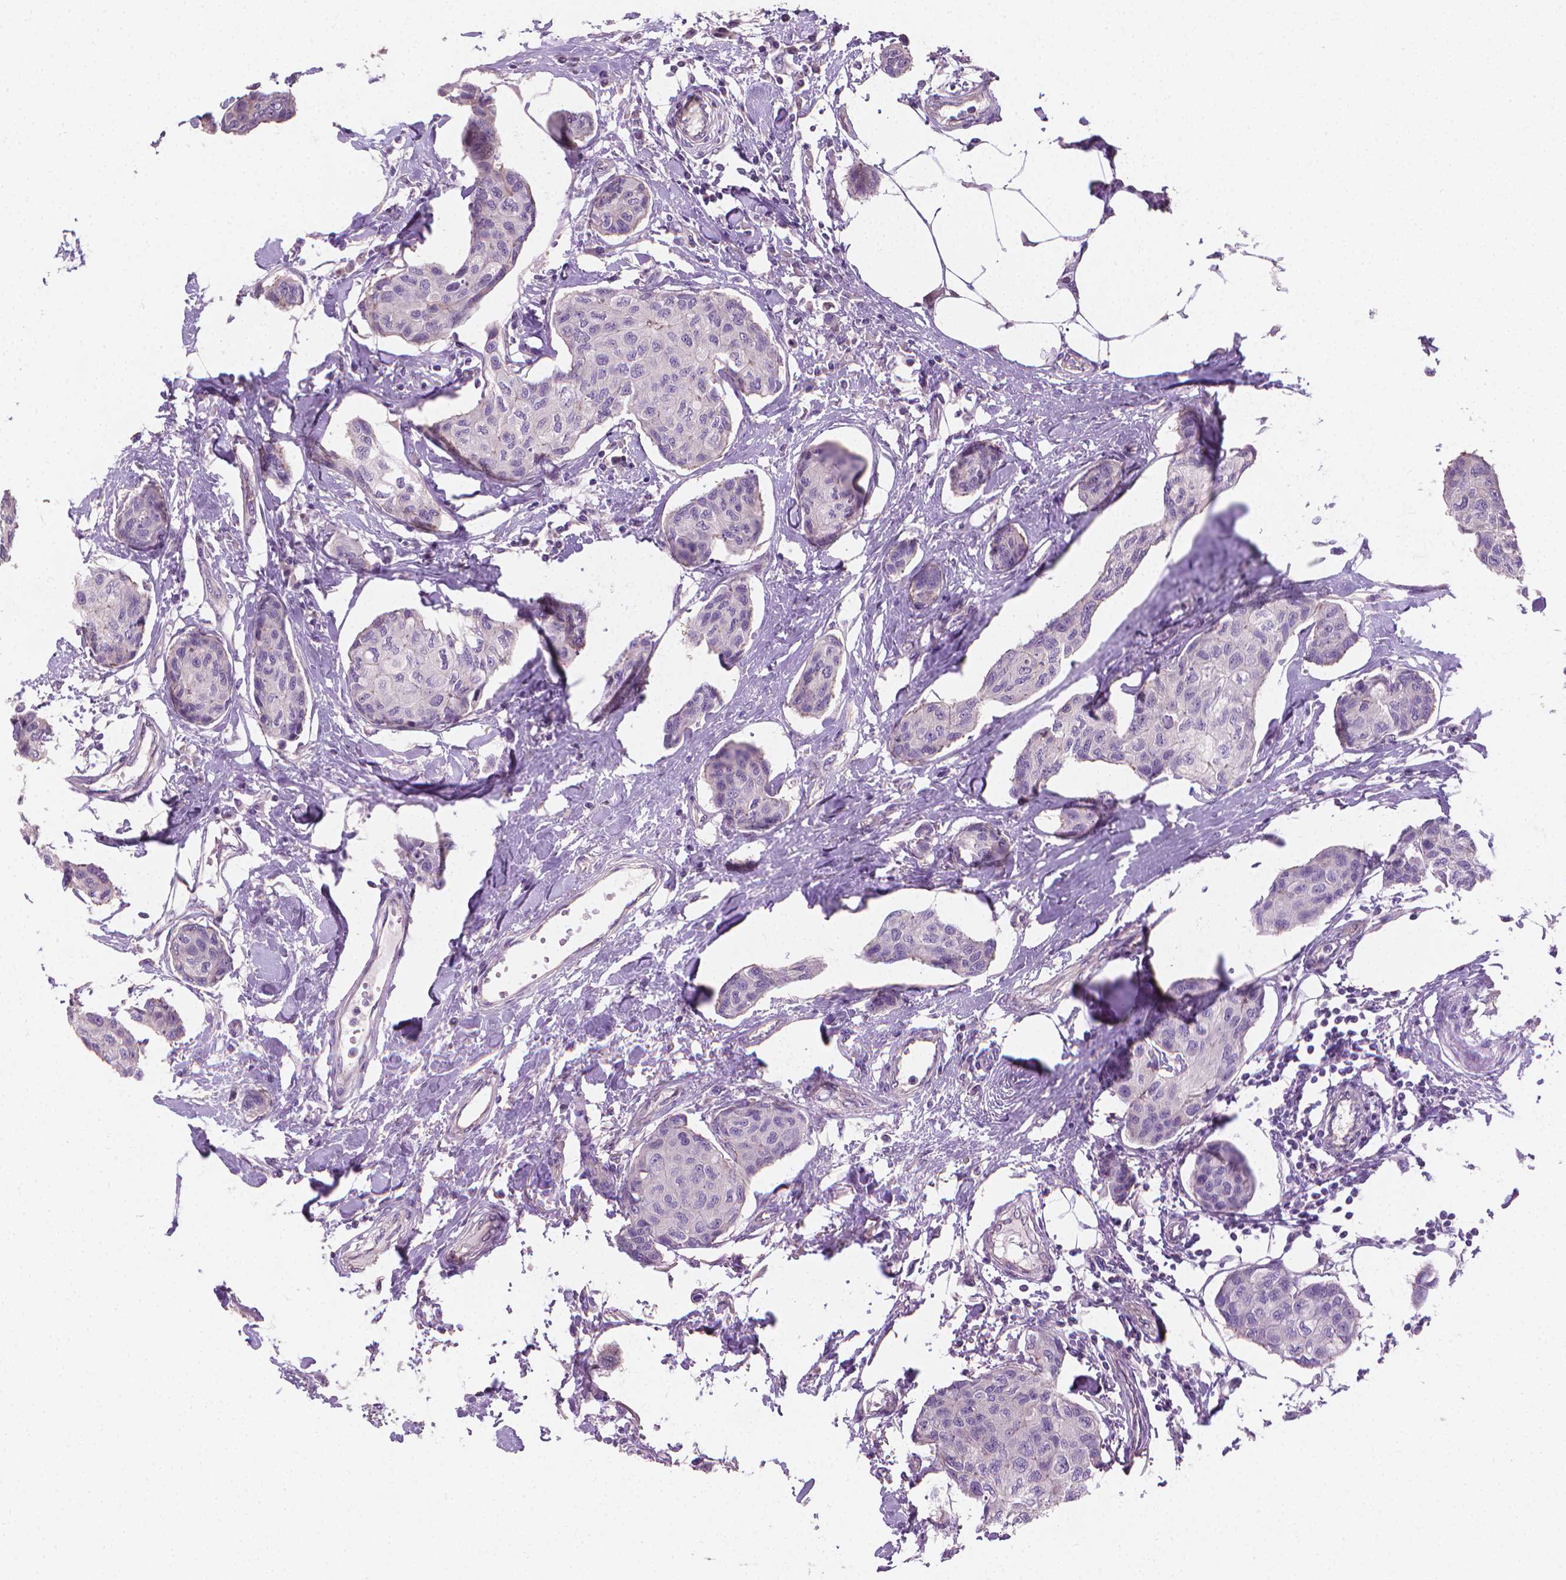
{"staining": {"intensity": "negative", "quantity": "none", "location": "none"}, "tissue": "breast cancer", "cell_type": "Tumor cells", "image_type": "cancer", "snomed": [{"axis": "morphology", "description": "Duct carcinoma"}, {"axis": "topography", "description": "Breast"}], "caption": "The histopathology image demonstrates no significant staining in tumor cells of breast intraductal carcinoma.", "gene": "CLXN", "patient": {"sex": "female", "age": 80}}